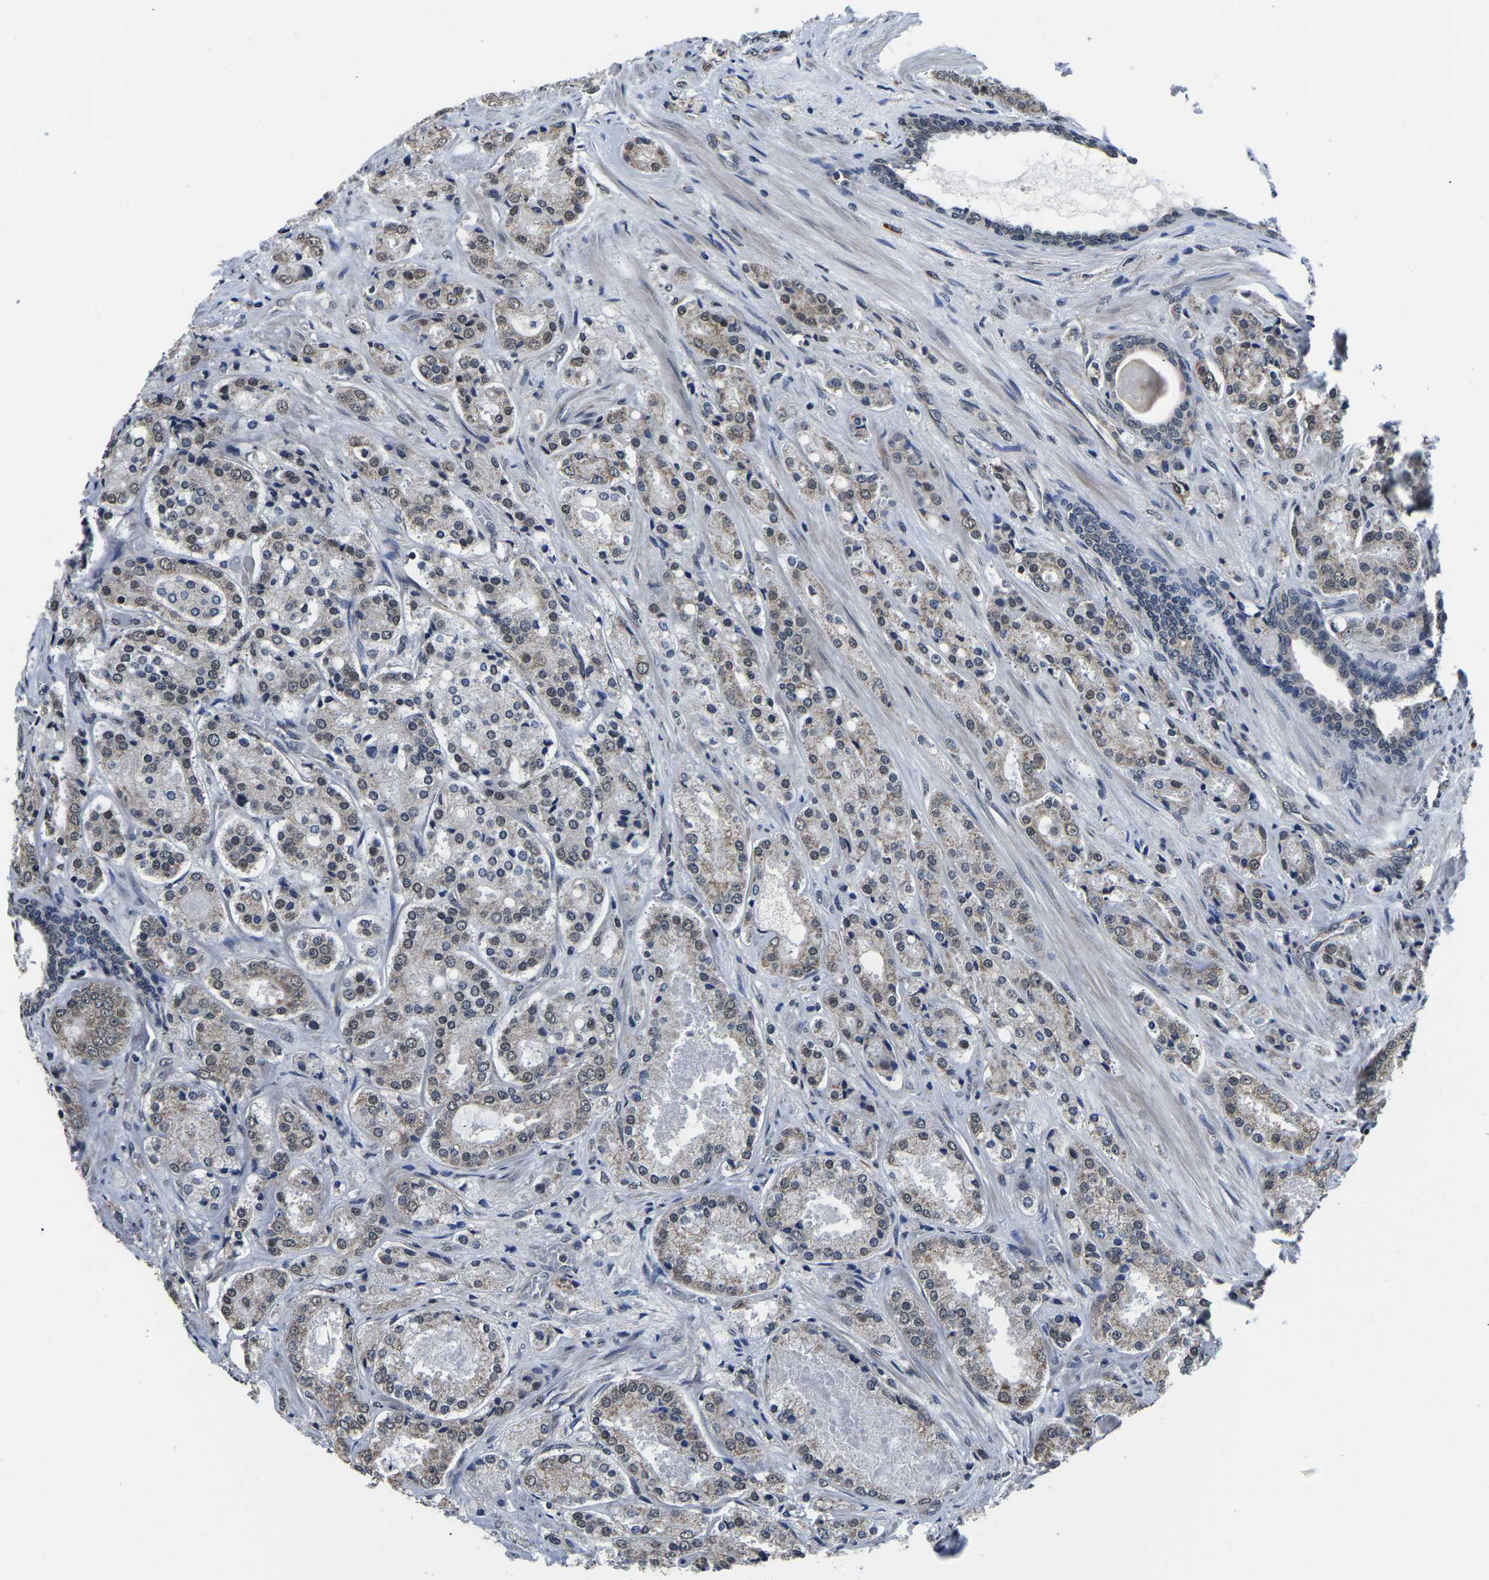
{"staining": {"intensity": "weak", "quantity": ">75%", "location": "cytoplasmic/membranous,nuclear"}, "tissue": "prostate cancer", "cell_type": "Tumor cells", "image_type": "cancer", "snomed": [{"axis": "morphology", "description": "Adenocarcinoma, High grade"}, {"axis": "topography", "description": "Prostate"}], "caption": "Immunohistochemistry (IHC) (DAB (3,3'-diaminobenzidine)) staining of prostate cancer (adenocarcinoma (high-grade)) reveals weak cytoplasmic/membranous and nuclear protein expression in about >75% of tumor cells.", "gene": "CCNE1", "patient": {"sex": "male", "age": 65}}